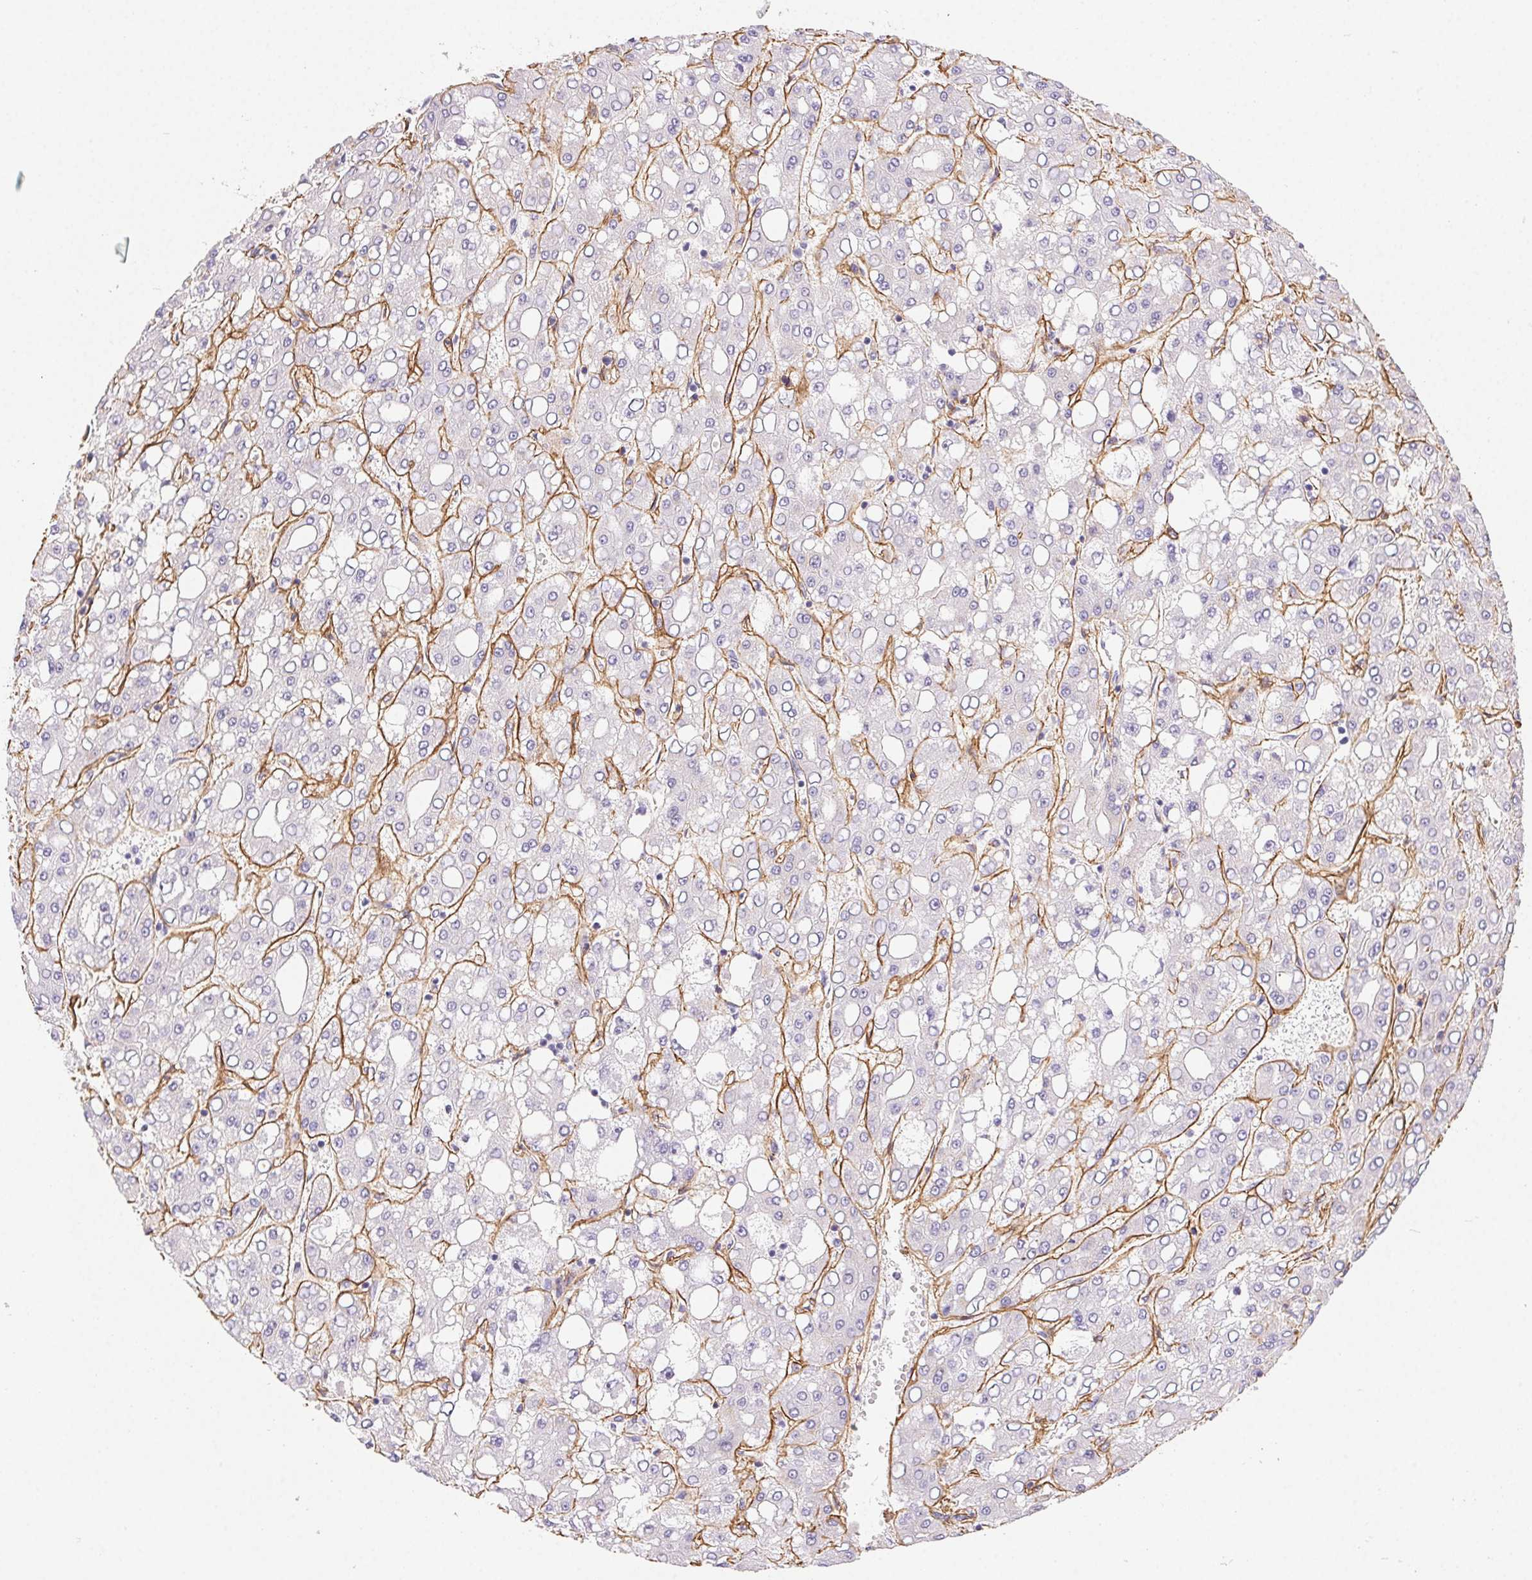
{"staining": {"intensity": "negative", "quantity": "none", "location": "none"}, "tissue": "liver cancer", "cell_type": "Tumor cells", "image_type": "cancer", "snomed": [{"axis": "morphology", "description": "Carcinoma, Hepatocellular, NOS"}, {"axis": "topography", "description": "Liver"}], "caption": "Tumor cells show no significant protein expression in hepatocellular carcinoma (liver).", "gene": "PDZD2", "patient": {"sex": "male", "age": 65}}